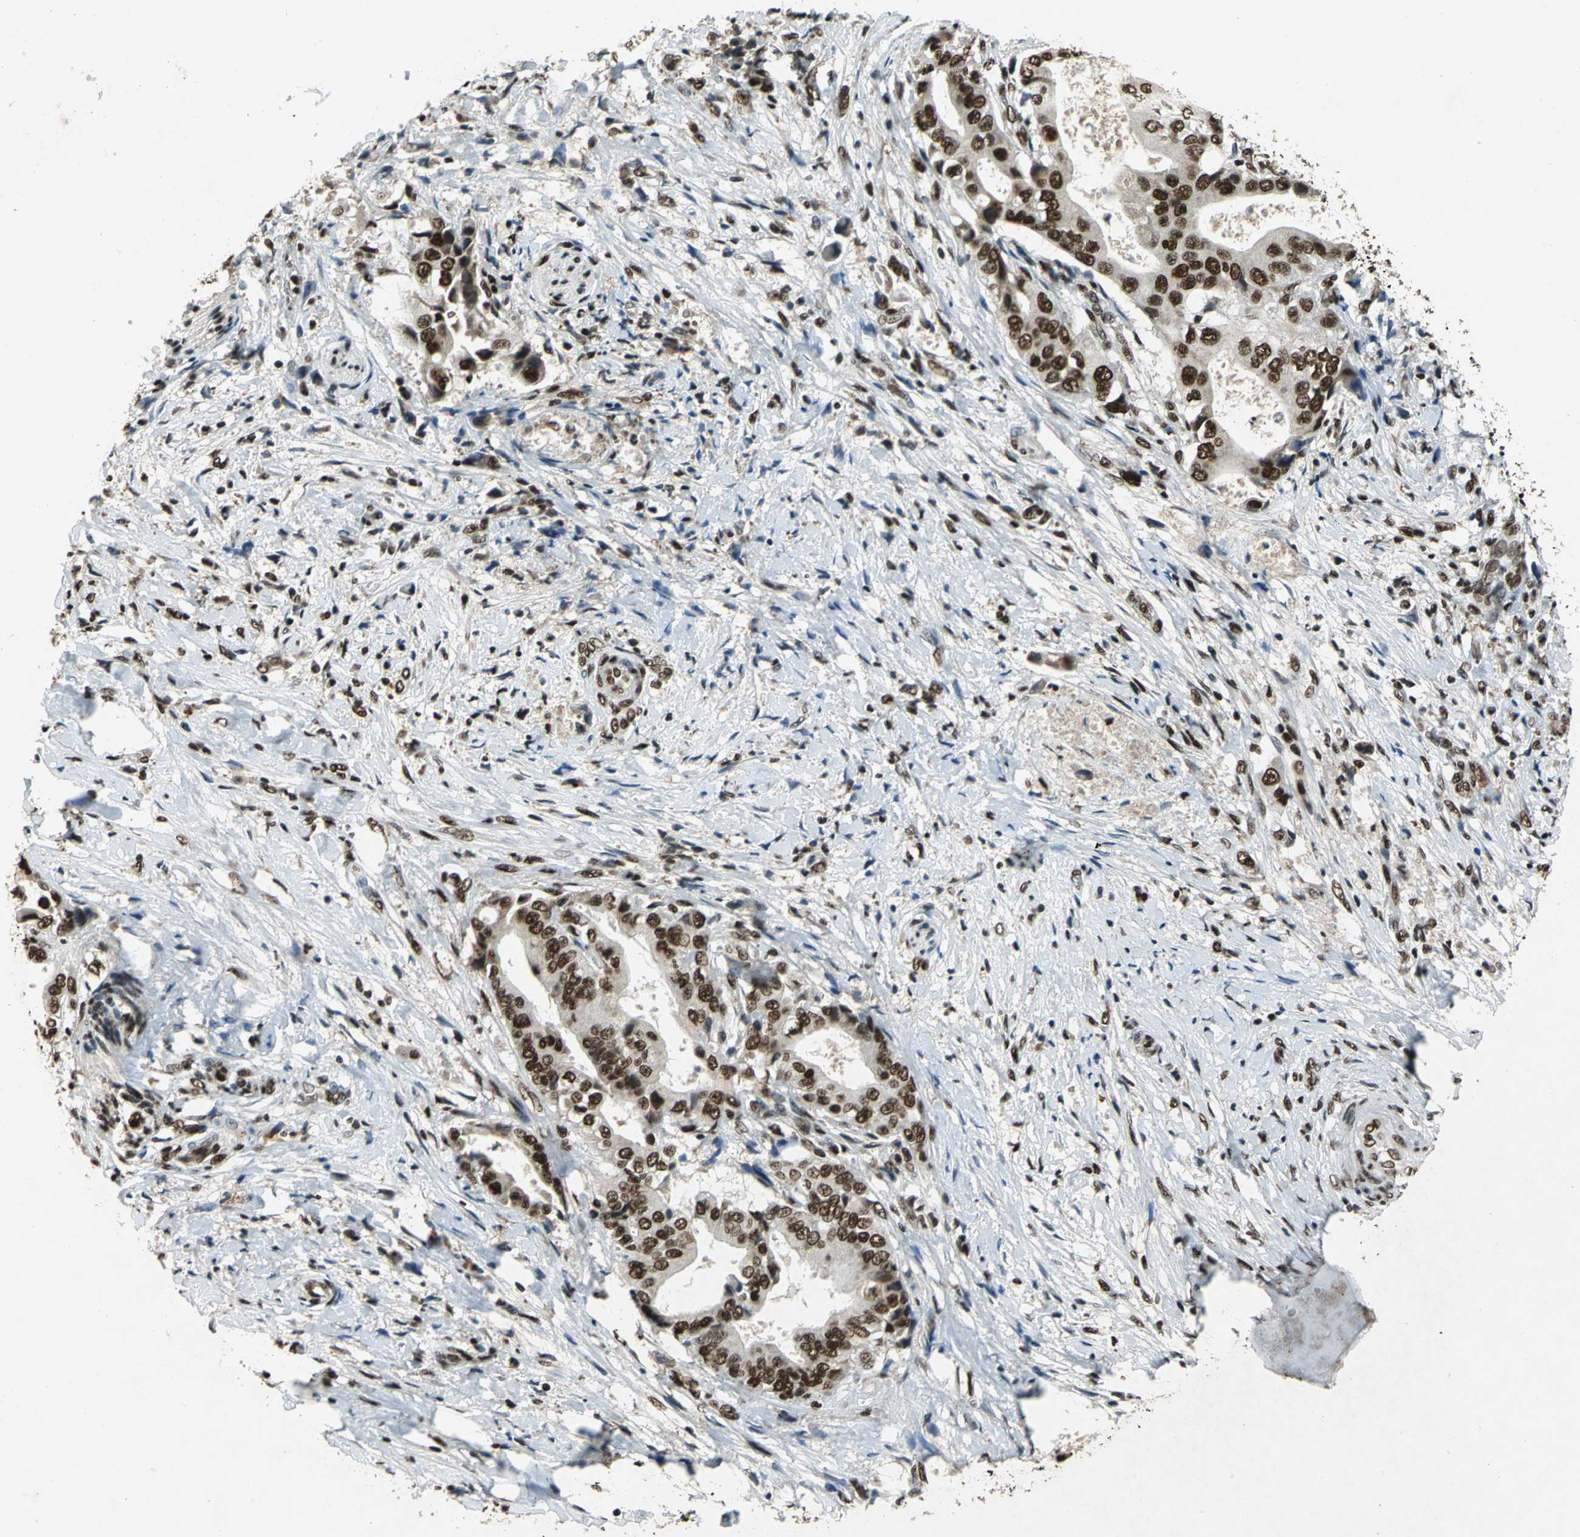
{"staining": {"intensity": "strong", "quantity": ">75%", "location": "nuclear"}, "tissue": "liver cancer", "cell_type": "Tumor cells", "image_type": "cancer", "snomed": [{"axis": "morphology", "description": "Cholangiocarcinoma"}, {"axis": "topography", "description": "Liver"}], "caption": "Immunohistochemistry (IHC) photomicrograph of human liver cancer (cholangiocarcinoma) stained for a protein (brown), which shows high levels of strong nuclear staining in approximately >75% of tumor cells.", "gene": "MTA2", "patient": {"sex": "male", "age": 58}}